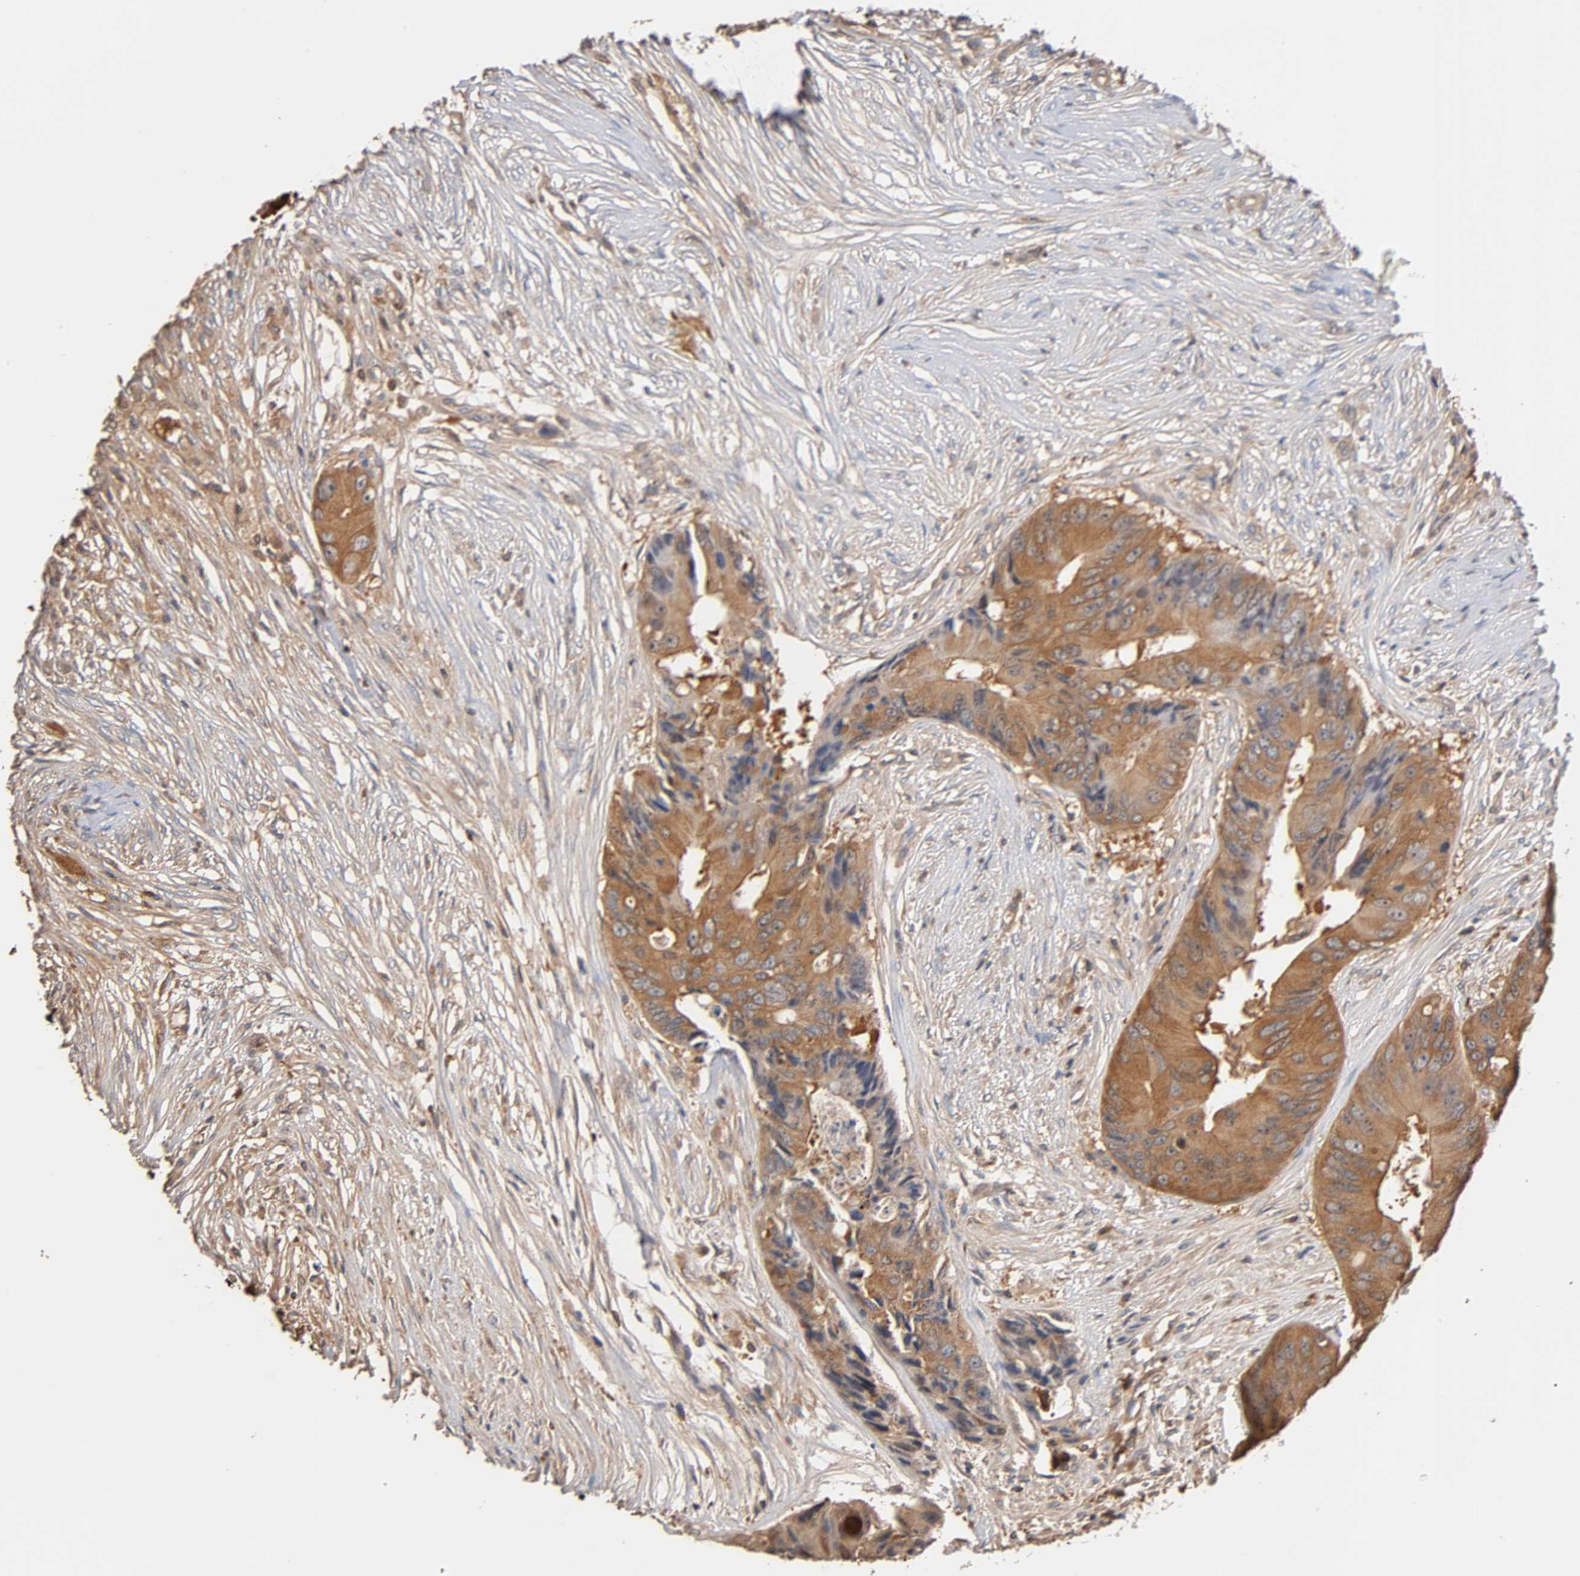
{"staining": {"intensity": "moderate", "quantity": ">75%", "location": "cytoplasmic/membranous"}, "tissue": "colorectal cancer", "cell_type": "Tumor cells", "image_type": "cancer", "snomed": [{"axis": "morphology", "description": "Adenocarcinoma, NOS"}, {"axis": "topography", "description": "Colon"}], "caption": "A brown stain highlights moderate cytoplasmic/membranous staining of a protein in human colorectal adenocarcinoma tumor cells.", "gene": "ALDOA", "patient": {"sex": "male", "age": 71}}